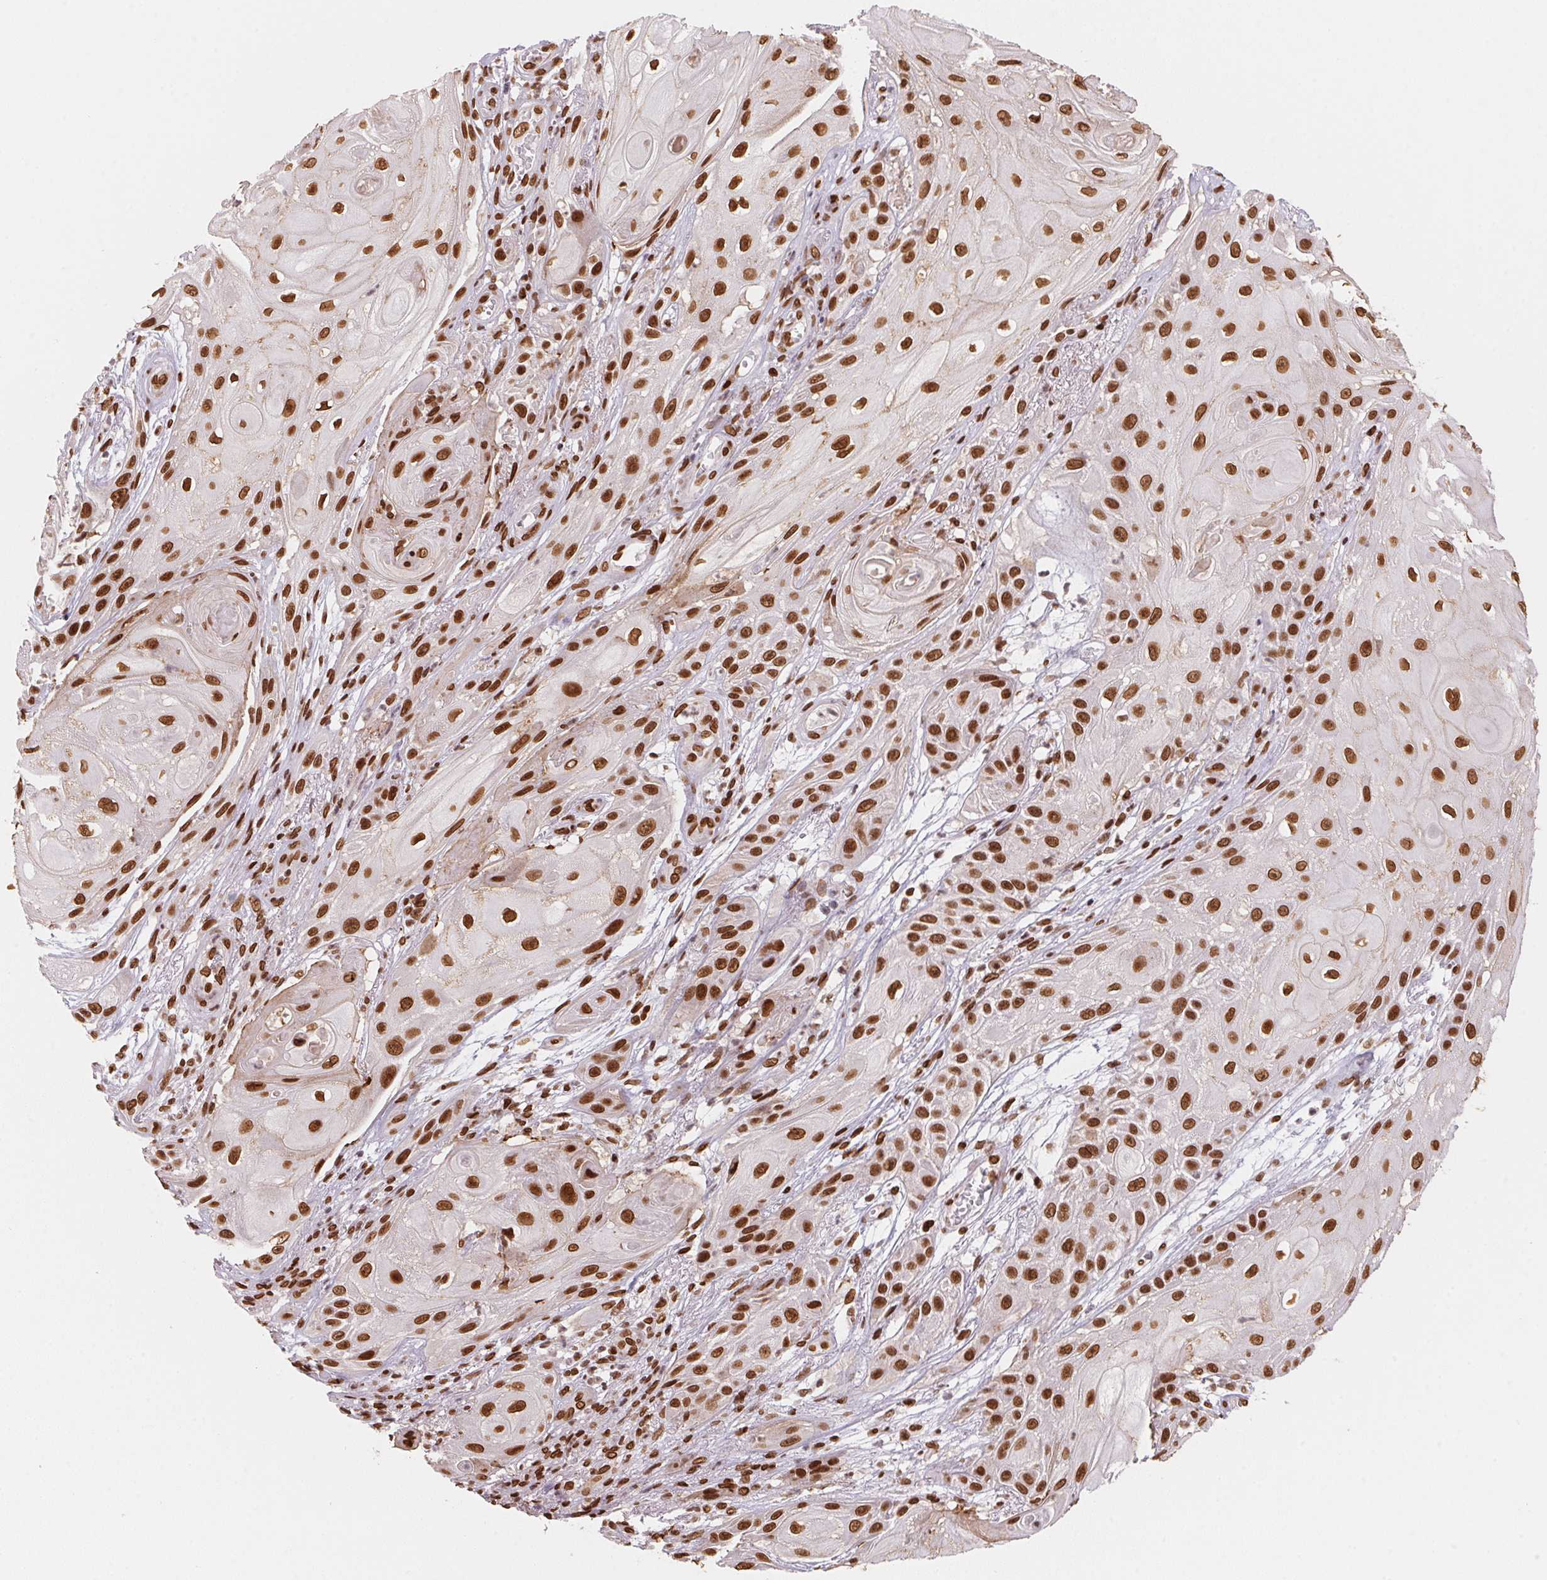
{"staining": {"intensity": "strong", "quantity": ">75%", "location": "cytoplasmic/membranous,nuclear"}, "tissue": "skin cancer", "cell_type": "Tumor cells", "image_type": "cancer", "snomed": [{"axis": "morphology", "description": "Squamous cell carcinoma, NOS"}, {"axis": "topography", "description": "Skin"}], "caption": "Skin cancer stained with a protein marker demonstrates strong staining in tumor cells.", "gene": "SAP30BP", "patient": {"sex": "male", "age": 62}}